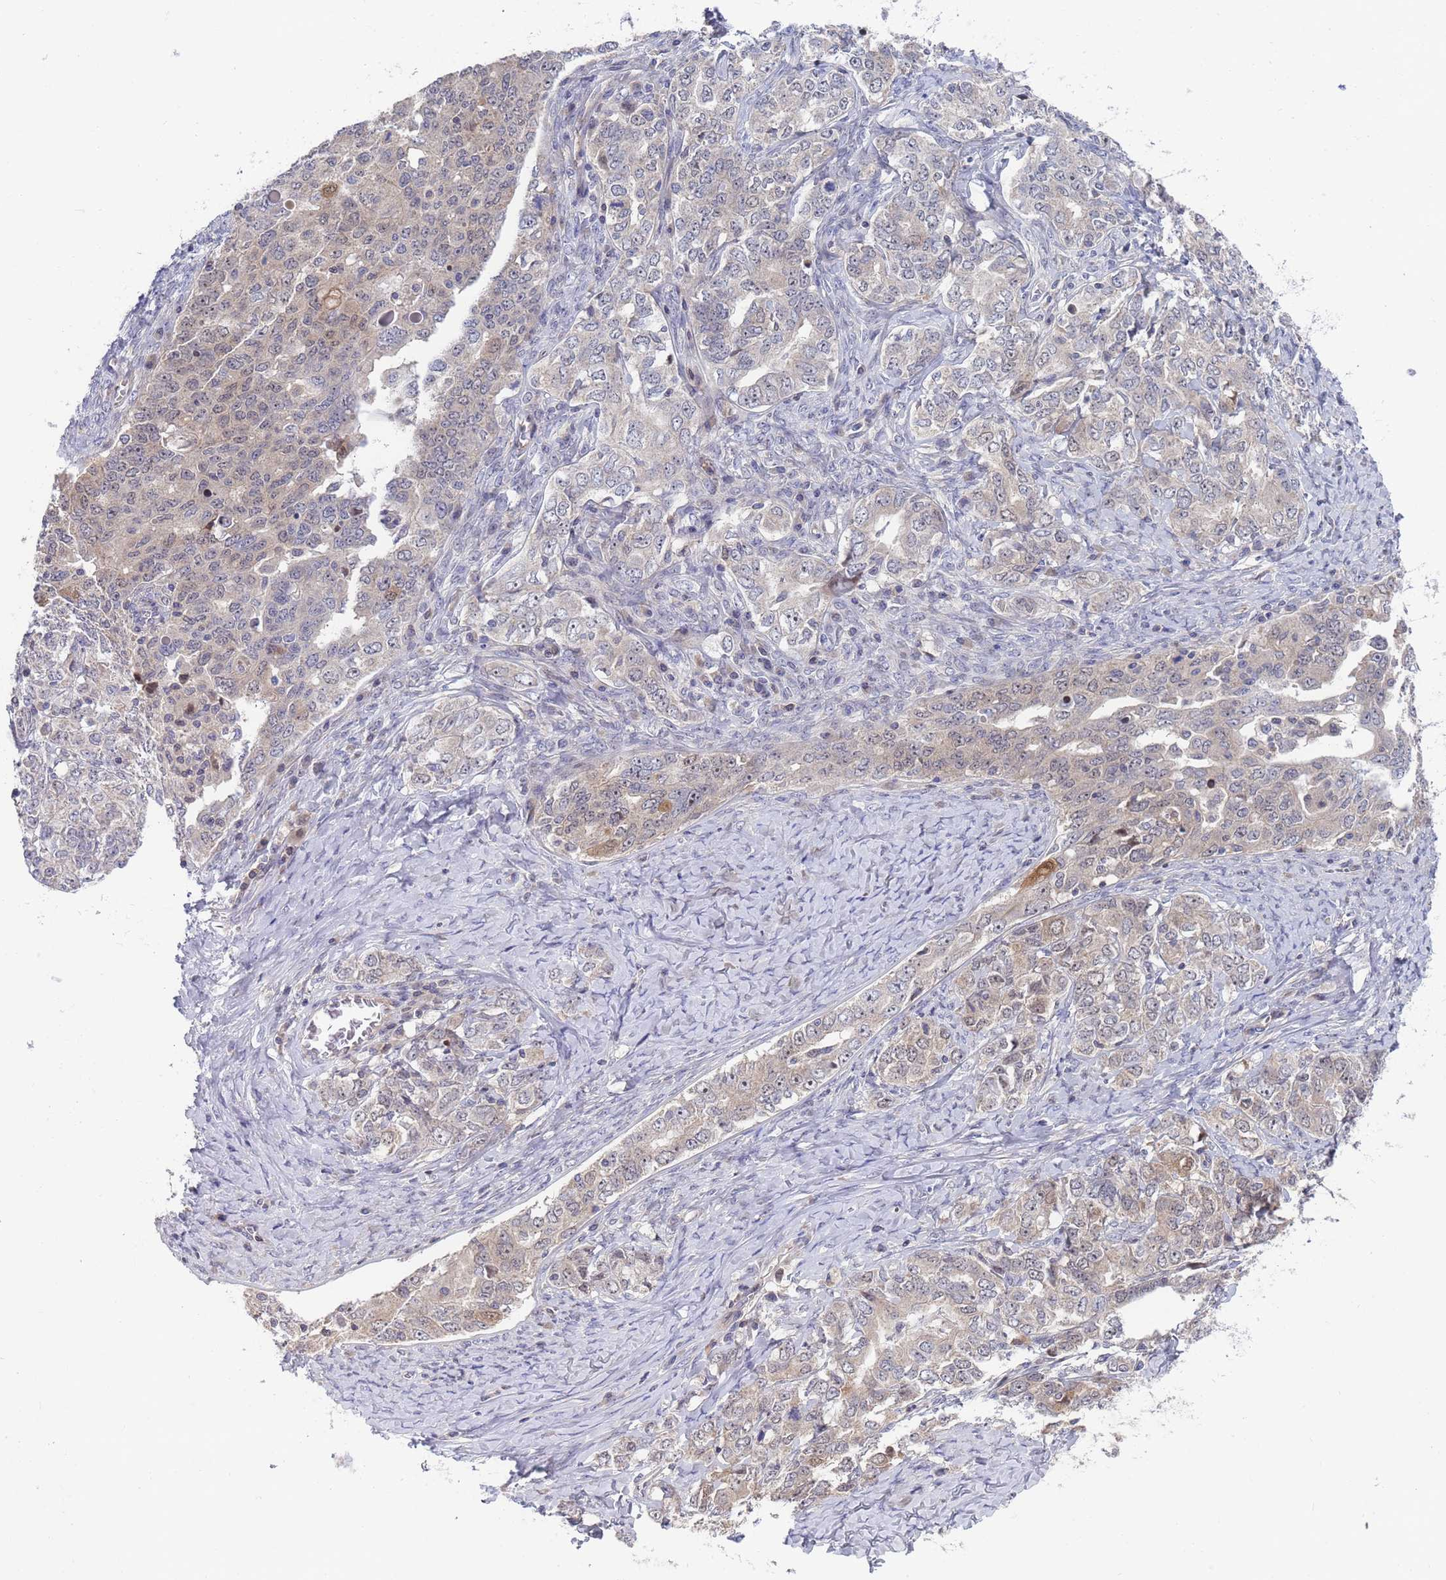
{"staining": {"intensity": "moderate", "quantity": "<25%", "location": "cytoplasmic/membranous,nuclear"}, "tissue": "ovarian cancer", "cell_type": "Tumor cells", "image_type": "cancer", "snomed": [{"axis": "morphology", "description": "Carcinoma, endometroid"}, {"axis": "topography", "description": "Ovary"}], "caption": "Endometroid carcinoma (ovarian) tissue displays moderate cytoplasmic/membranous and nuclear expression in about <25% of tumor cells, visualized by immunohistochemistry.", "gene": "ENOSF1", "patient": {"sex": "female", "age": 62}}